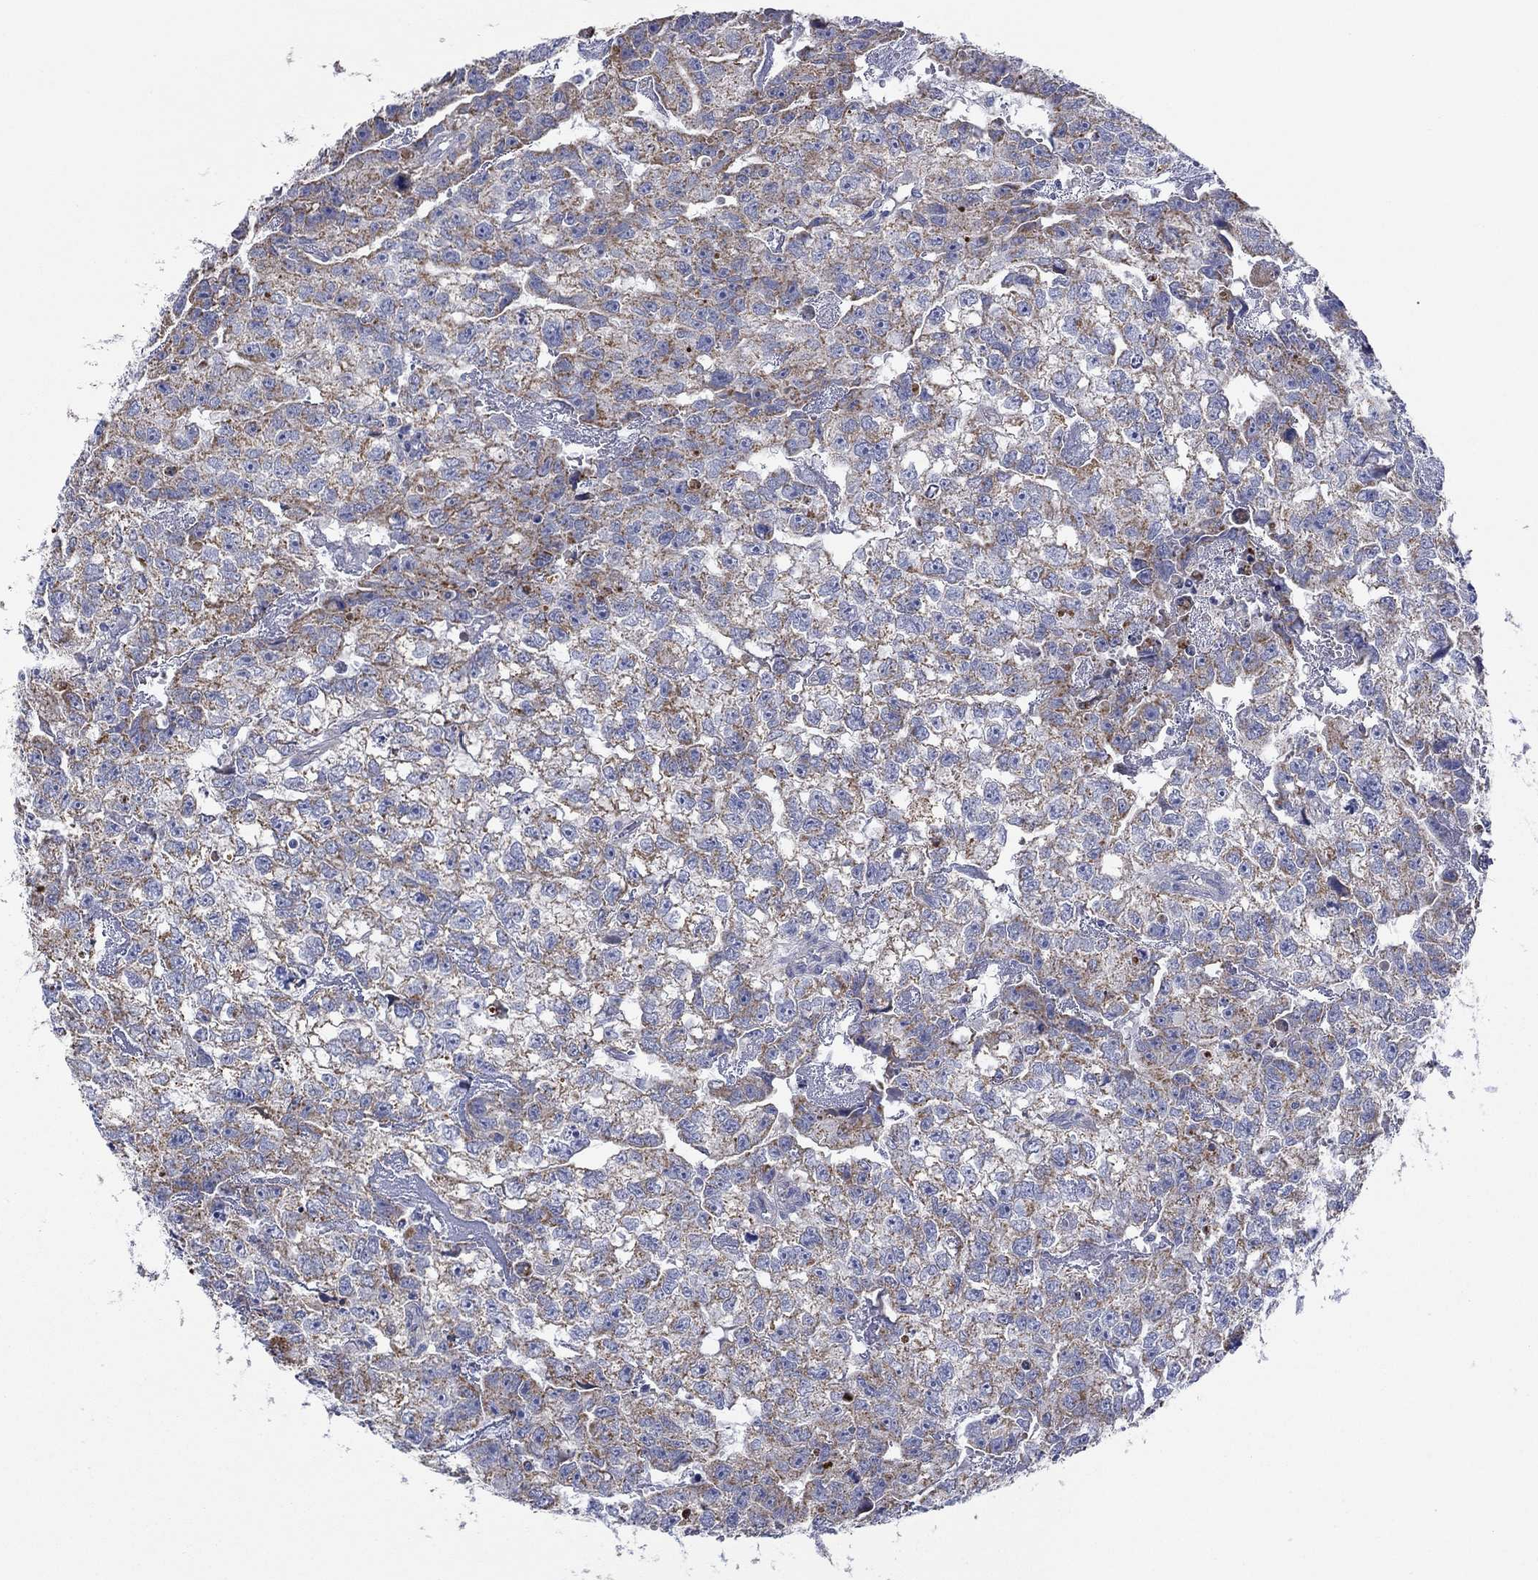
{"staining": {"intensity": "moderate", "quantity": ">75%", "location": "cytoplasmic/membranous"}, "tissue": "testis cancer", "cell_type": "Tumor cells", "image_type": "cancer", "snomed": [{"axis": "morphology", "description": "Carcinoma, Embryonal, NOS"}, {"axis": "morphology", "description": "Teratoma, malignant, NOS"}, {"axis": "topography", "description": "Testis"}], "caption": "IHC (DAB) staining of embryonal carcinoma (testis) reveals moderate cytoplasmic/membranous protein staining in approximately >75% of tumor cells.", "gene": "CLVS1", "patient": {"sex": "male", "age": 44}}